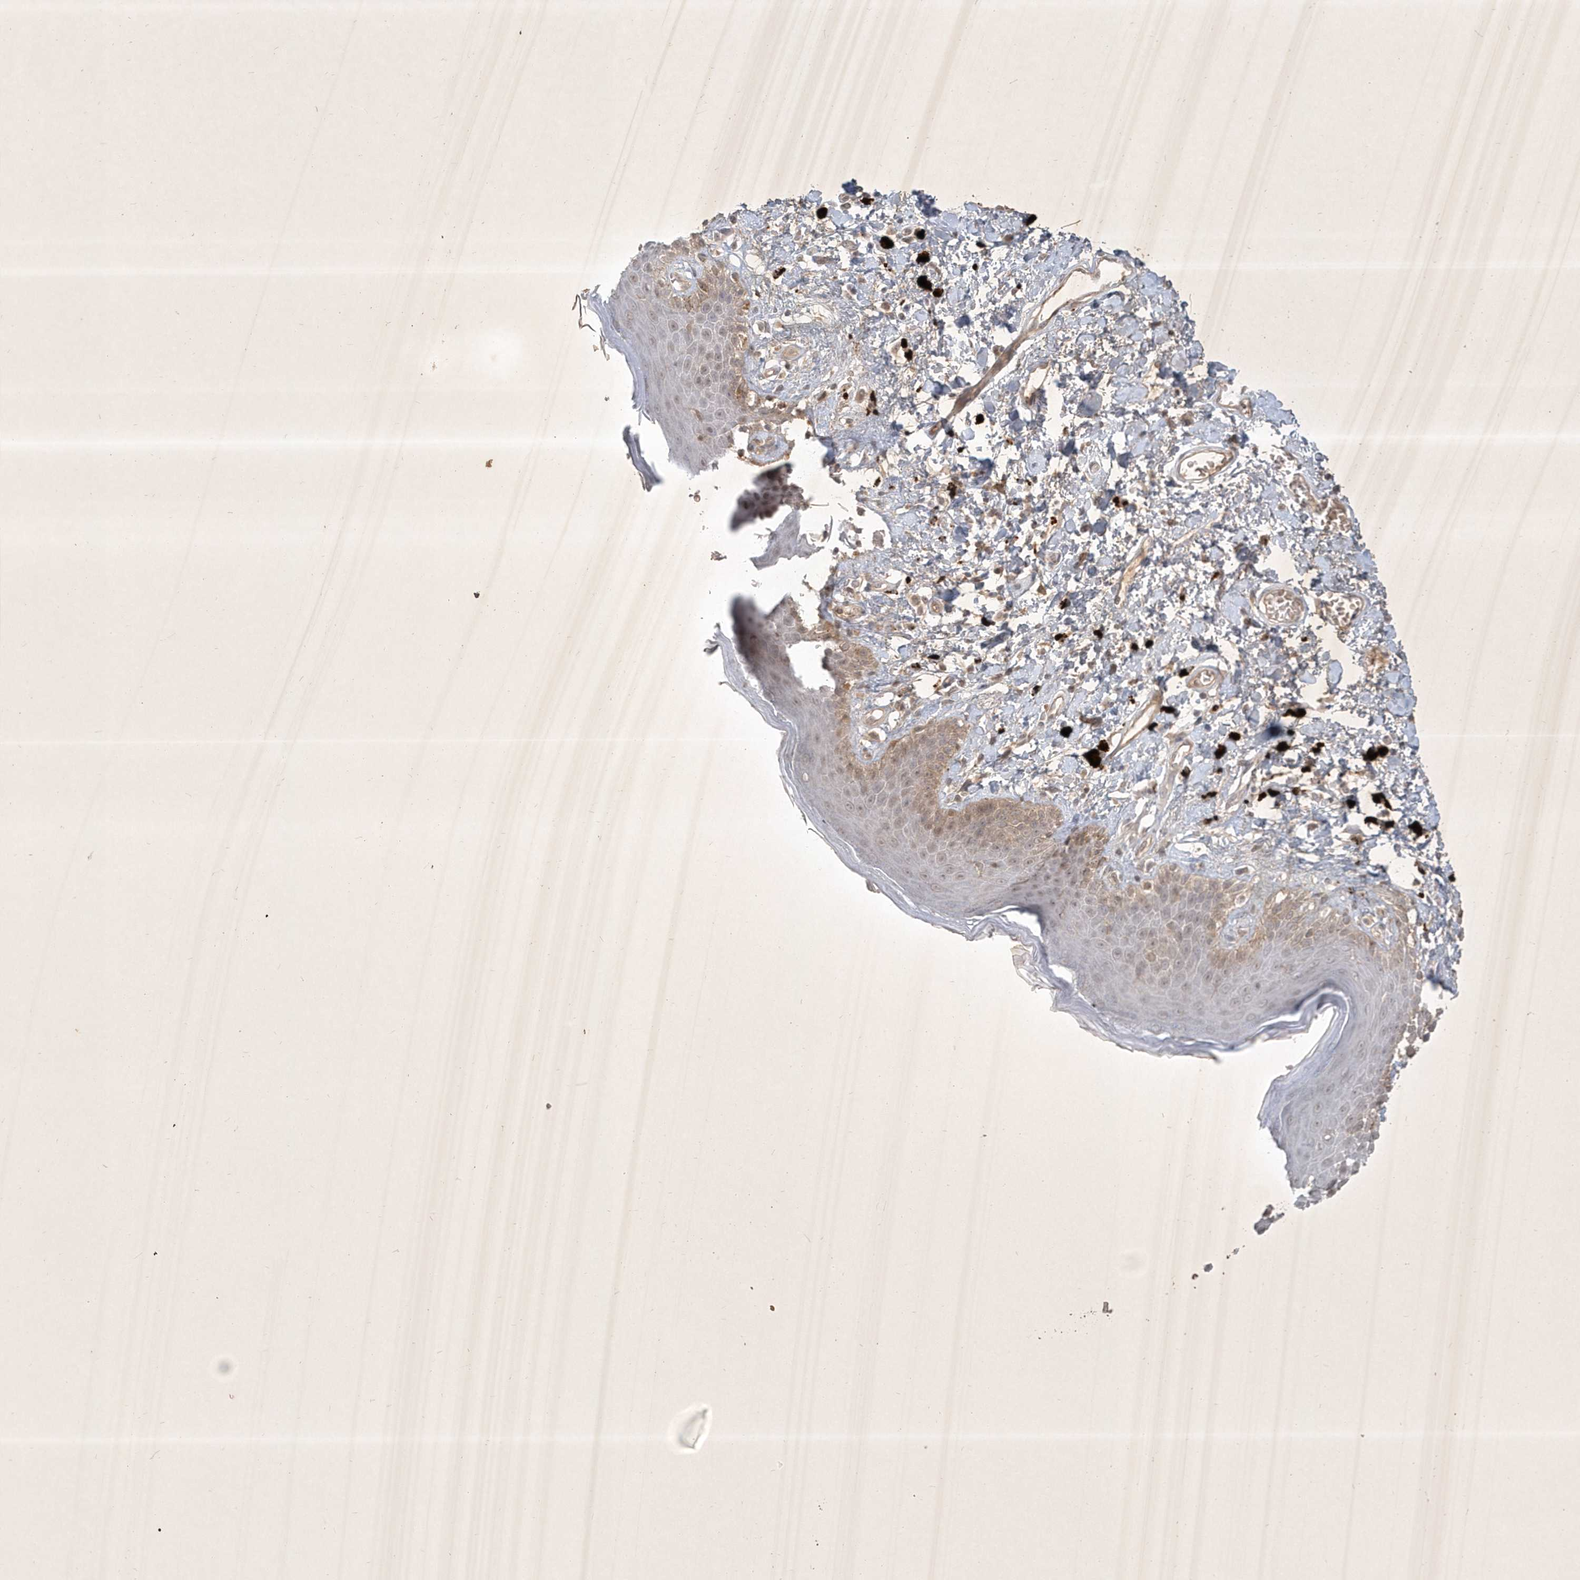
{"staining": {"intensity": "weak", "quantity": "25%-75%", "location": "cytoplasmic/membranous"}, "tissue": "skin", "cell_type": "Epidermal cells", "image_type": "normal", "snomed": [{"axis": "morphology", "description": "Normal tissue, NOS"}, {"axis": "topography", "description": "Anal"}], "caption": "Immunohistochemistry (DAB) staining of benign human skin reveals weak cytoplasmic/membranous protein positivity in approximately 25%-75% of epidermal cells. (brown staining indicates protein expression, while blue staining denotes nuclei).", "gene": "BOD1L2", "patient": {"sex": "female", "age": 78}}